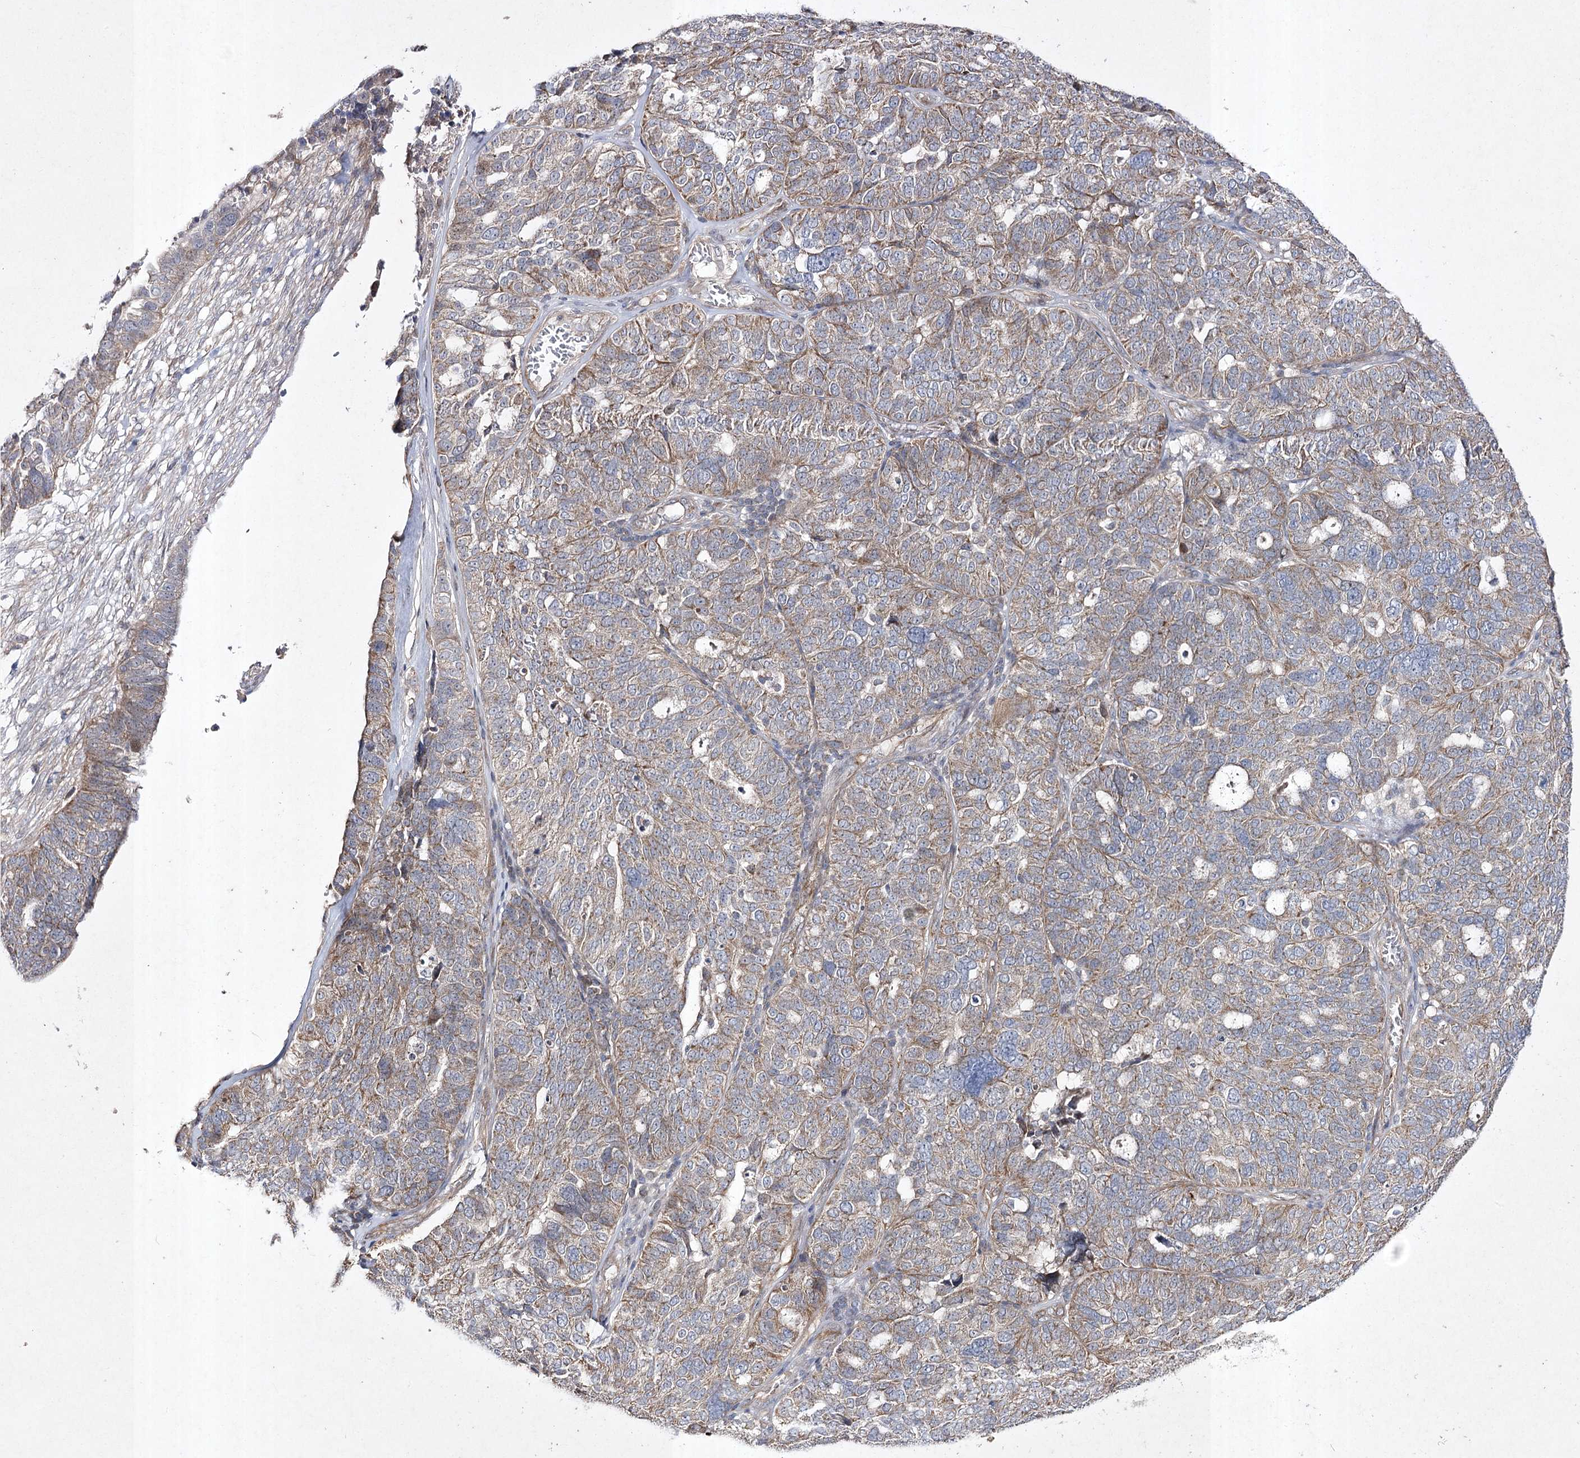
{"staining": {"intensity": "weak", "quantity": ">75%", "location": "cytoplasmic/membranous"}, "tissue": "ovarian cancer", "cell_type": "Tumor cells", "image_type": "cancer", "snomed": [{"axis": "morphology", "description": "Cystadenocarcinoma, serous, NOS"}, {"axis": "topography", "description": "Ovary"}], "caption": "DAB immunohistochemical staining of ovarian serous cystadenocarcinoma shows weak cytoplasmic/membranous protein positivity in approximately >75% of tumor cells.", "gene": "FANCL", "patient": {"sex": "female", "age": 59}}